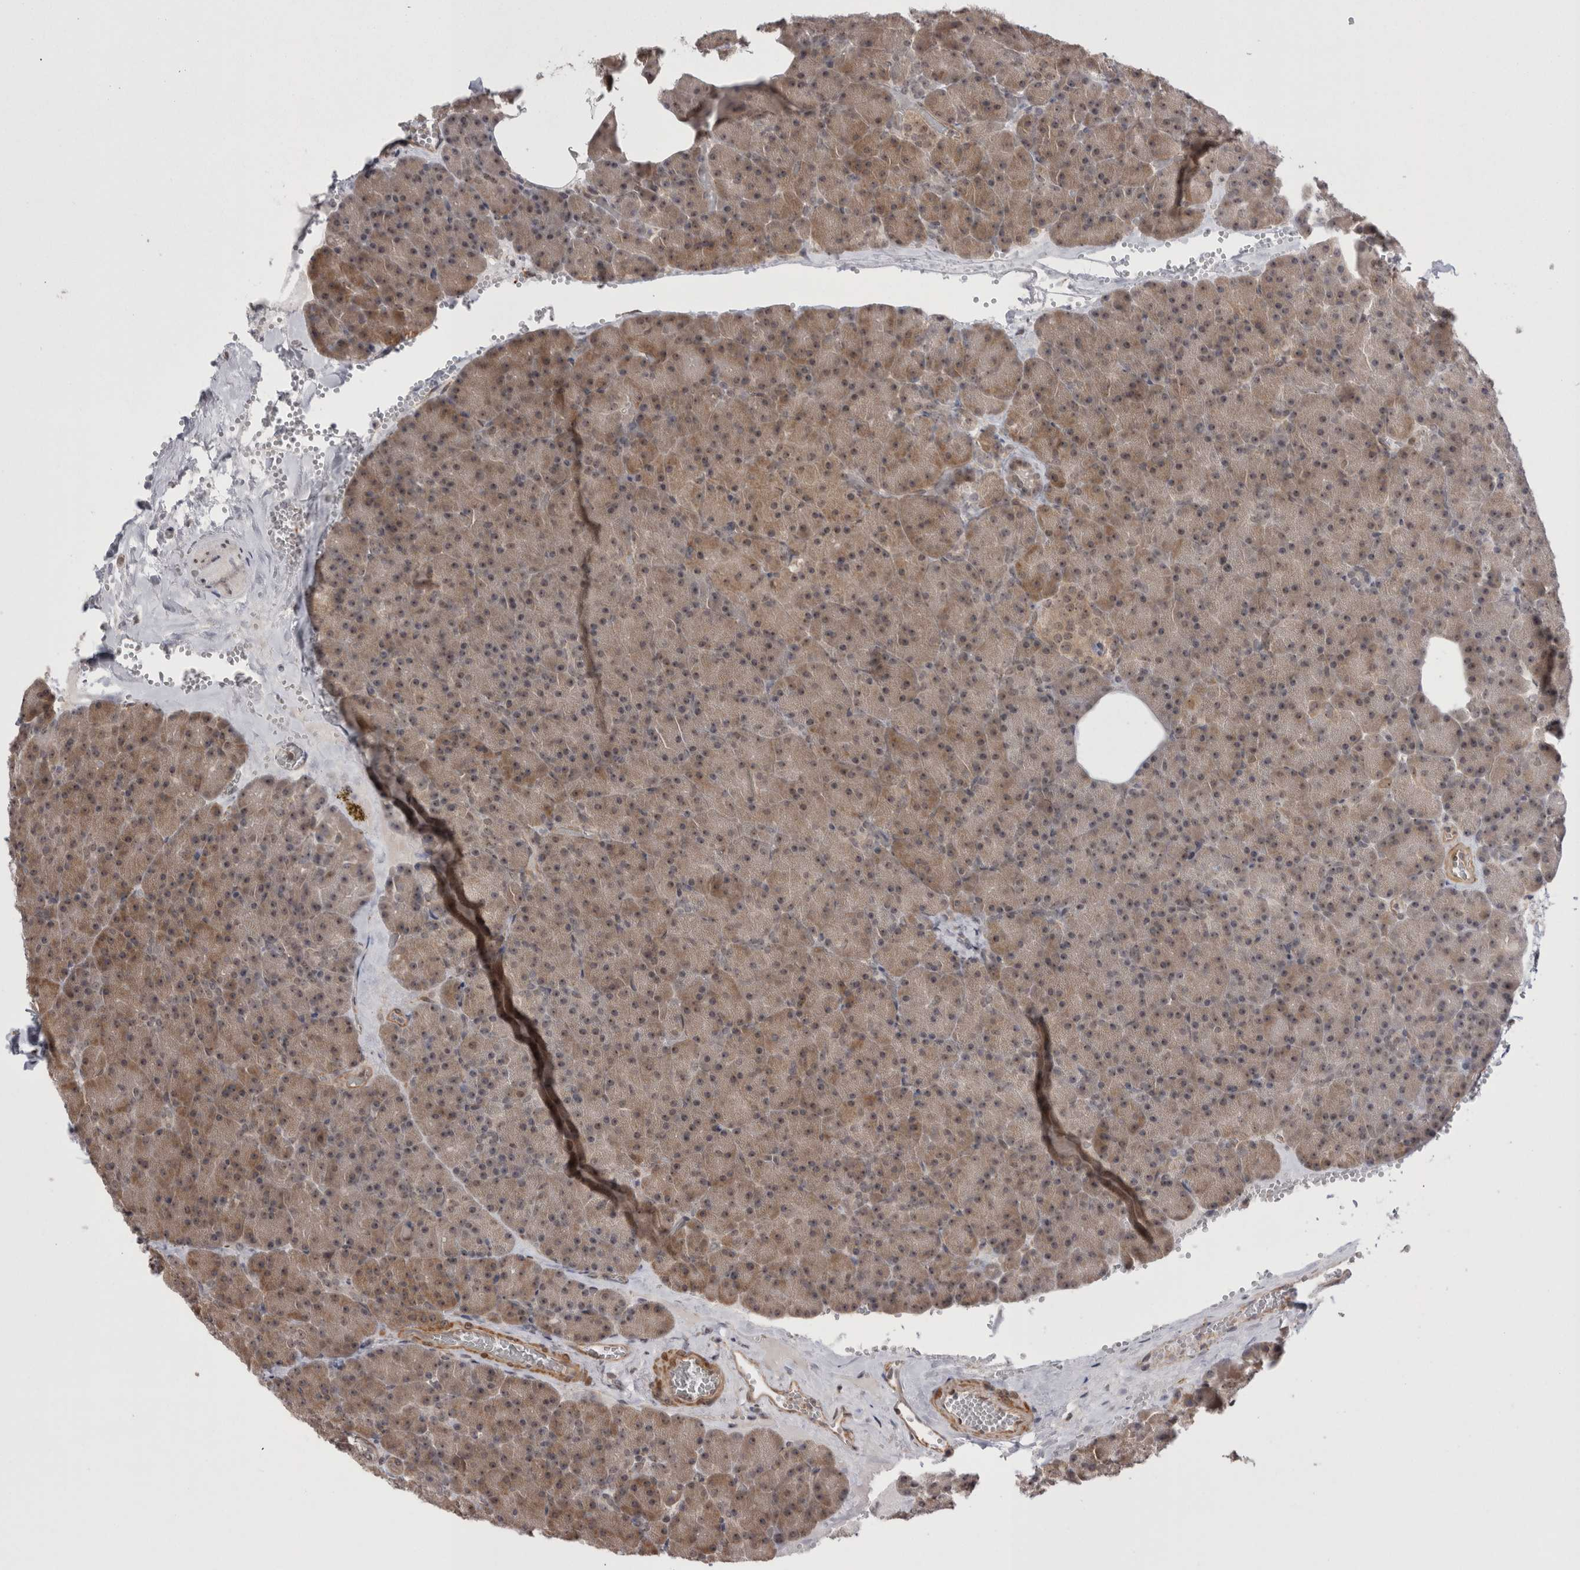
{"staining": {"intensity": "moderate", "quantity": ">75%", "location": "cytoplasmic/membranous,nuclear"}, "tissue": "pancreas", "cell_type": "Exocrine glandular cells", "image_type": "normal", "snomed": [{"axis": "morphology", "description": "Normal tissue, NOS"}, {"axis": "morphology", "description": "Carcinoid, malignant, NOS"}, {"axis": "topography", "description": "Pancreas"}], "caption": "Exocrine glandular cells demonstrate medium levels of moderate cytoplasmic/membranous,nuclear staining in approximately >75% of cells in benign pancreas. (Stains: DAB in brown, nuclei in blue, Microscopy: brightfield microscopy at high magnification).", "gene": "EXOSC4", "patient": {"sex": "female", "age": 35}}